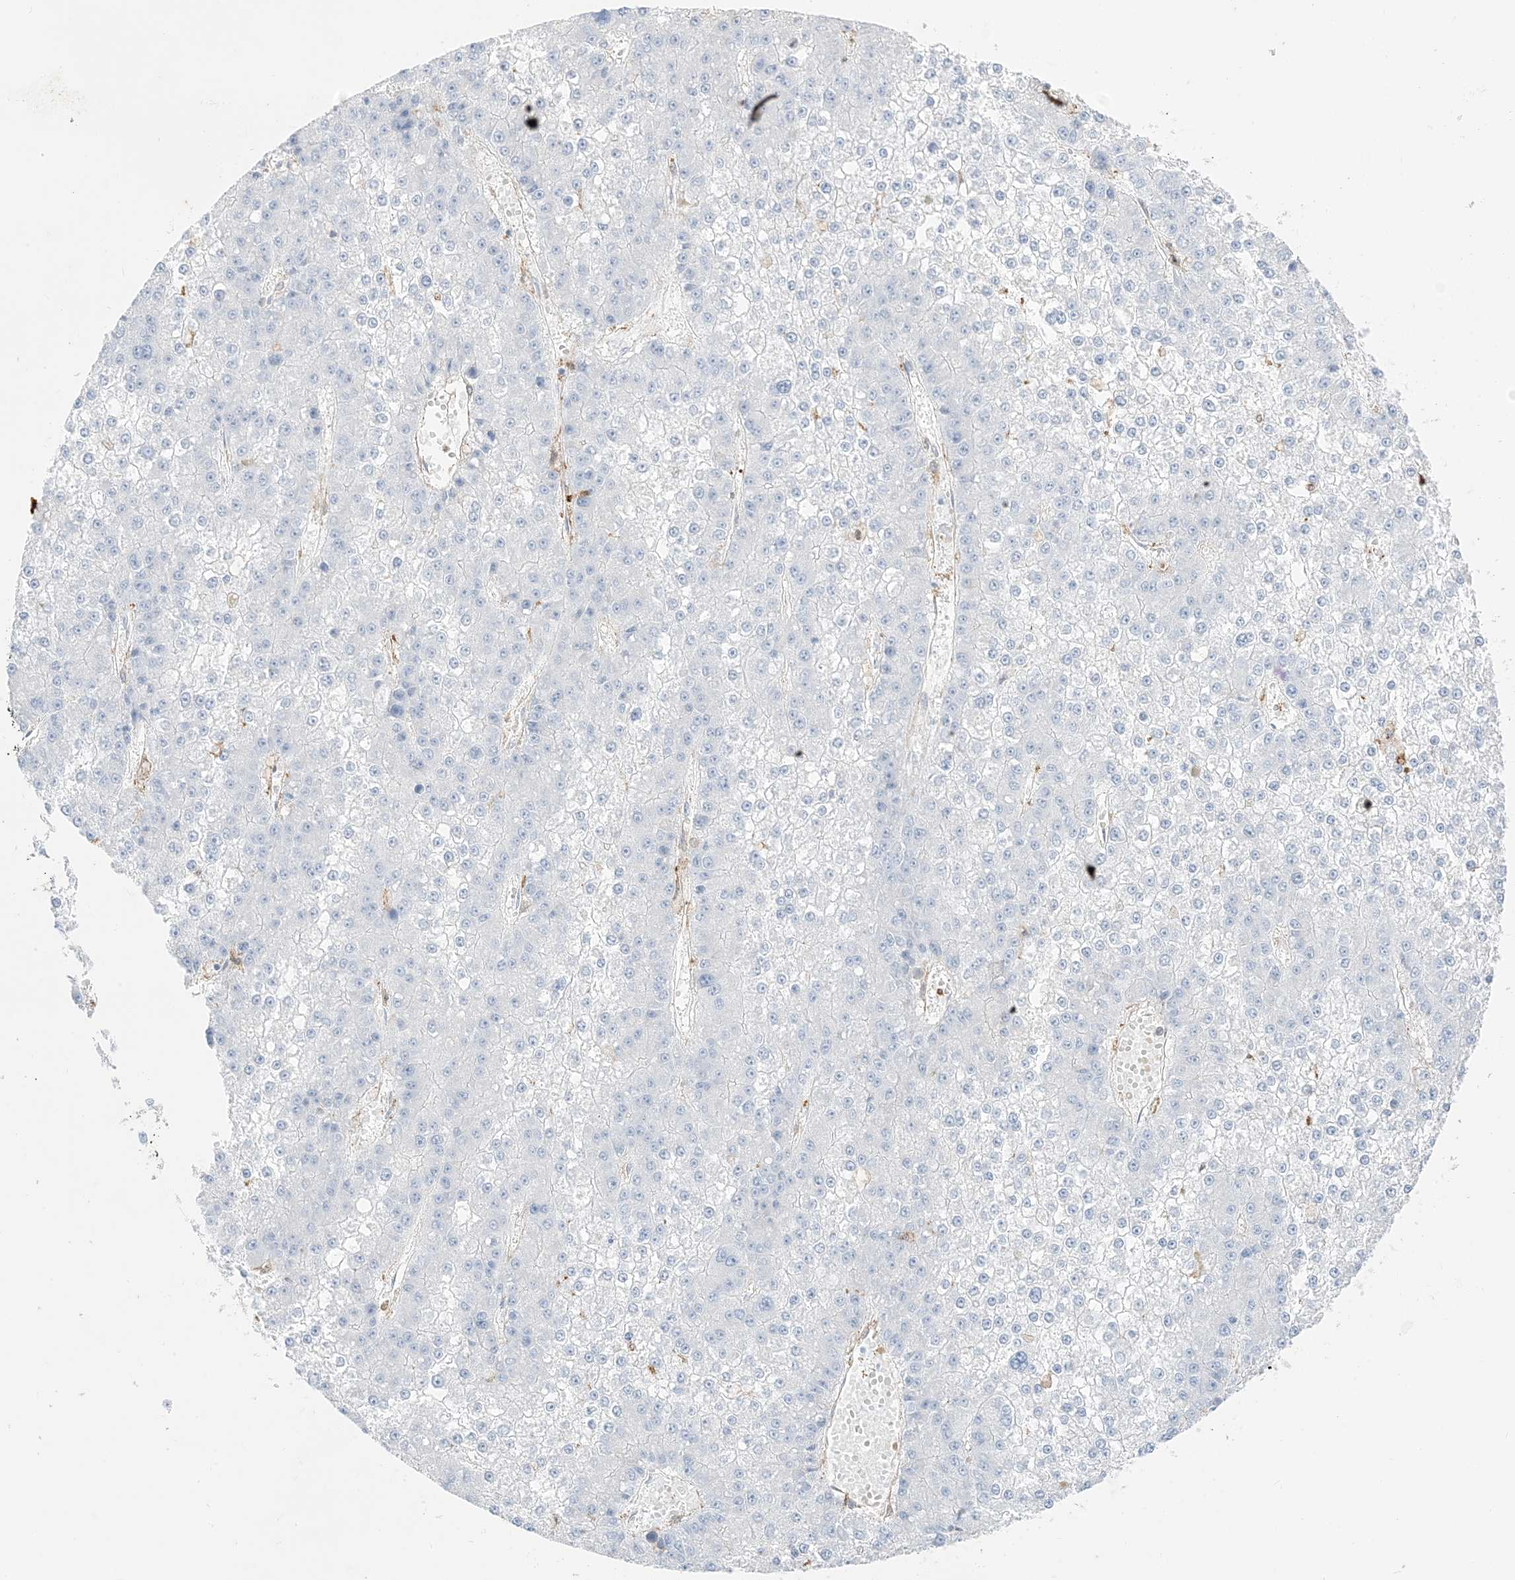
{"staining": {"intensity": "negative", "quantity": "none", "location": "none"}, "tissue": "liver cancer", "cell_type": "Tumor cells", "image_type": "cancer", "snomed": [{"axis": "morphology", "description": "Carcinoma, Hepatocellular, NOS"}, {"axis": "topography", "description": "Liver"}], "caption": "High power microscopy histopathology image of an IHC image of liver hepatocellular carcinoma, revealing no significant positivity in tumor cells.", "gene": "GSN", "patient": {"sex": "female", "age": 73}}